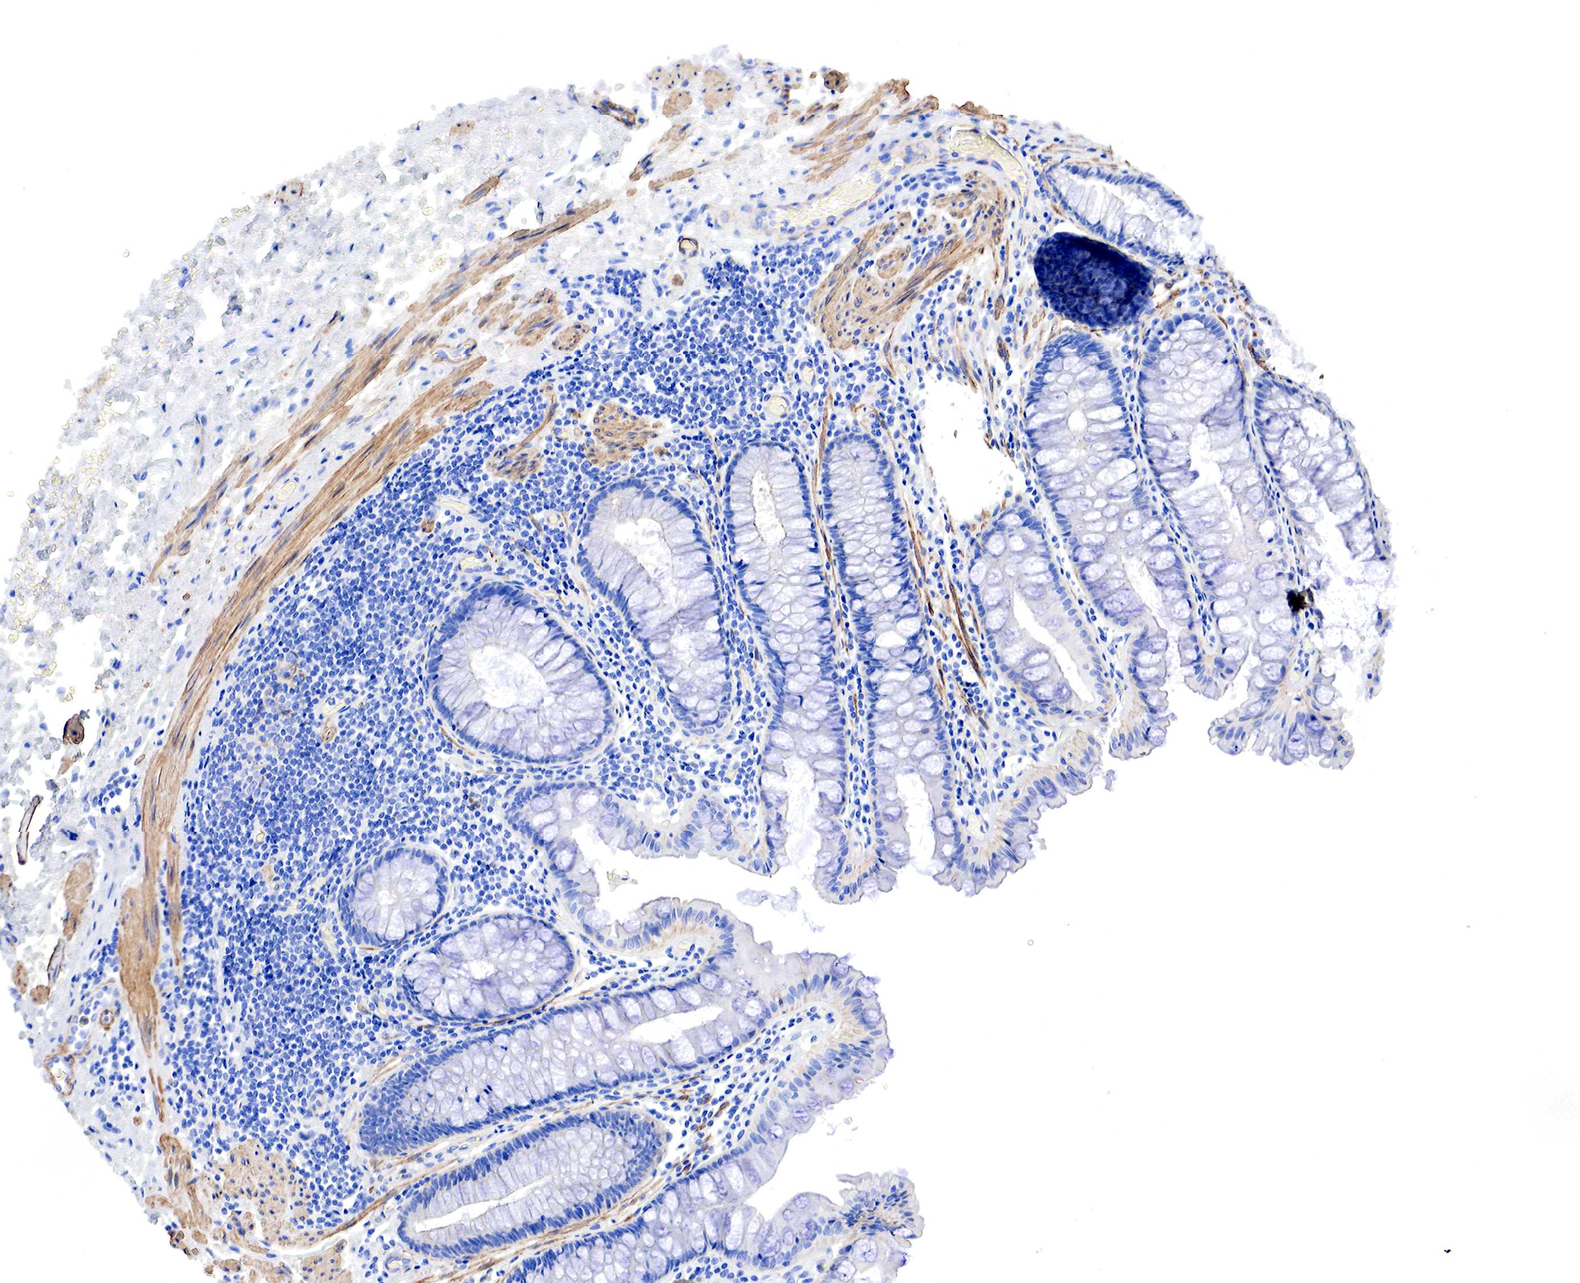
{"staining": {"intensity": "negative", "quantity": "none", "location": "none"}, "tissue": "rectum", "cell_type": "Glandular cells", "image_type": "normal", "snomed": [{"axis": "morphology", "description": "Normal tissue, NOS"}, {"axis": "topography", "description": "Rectum"}], "caption": "This is a photomicrograph of immunohistochemistry staining of benign rectum, which shows no positivity in glandular cells.", "gene": "TPM1", "patient": {"sex": "male", "age": 77}}